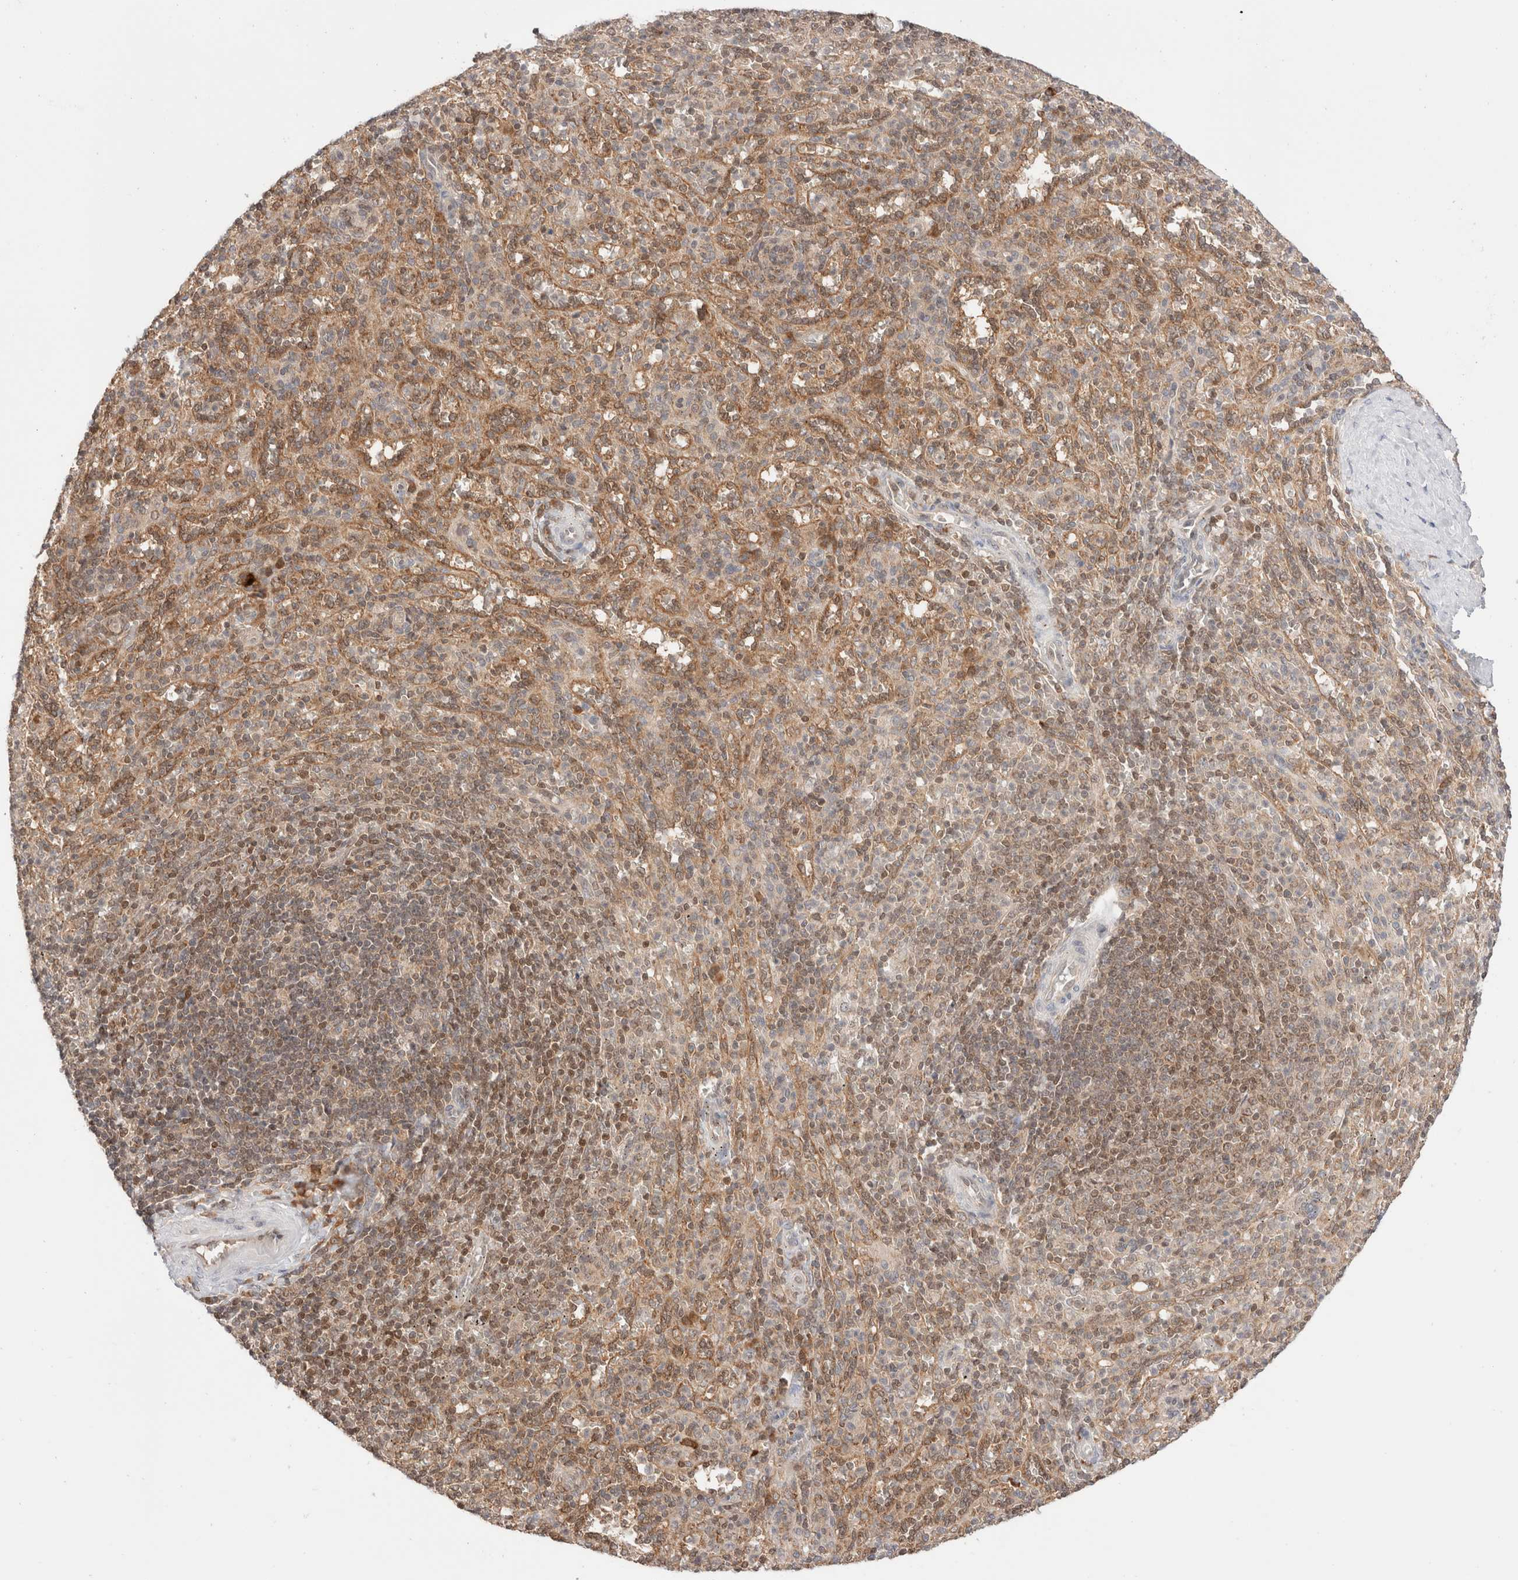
{"staining": {"intensity": "weak", "quantity": "25%-75%", "location": "cytoplasmic/membranous"}, "tissue": "spleen", "cell_type": "Cells in red pulp", "image_type": "normal", "snomed": [{"axis": "morphology", "description": "Normal tissue, NOS"}, {"axis": "topography", "description": "Spleen"}], "caption": "IHC of benign spleen displays low levels of weak cytoplasmic/membranous staining in approximately 25%-75% of cells in red pulp. (DAB IHC, brown staining for protein, blue staining for nuclei).", "gene": "XKR4", "patient": {"sex": "male", "age": 36}}